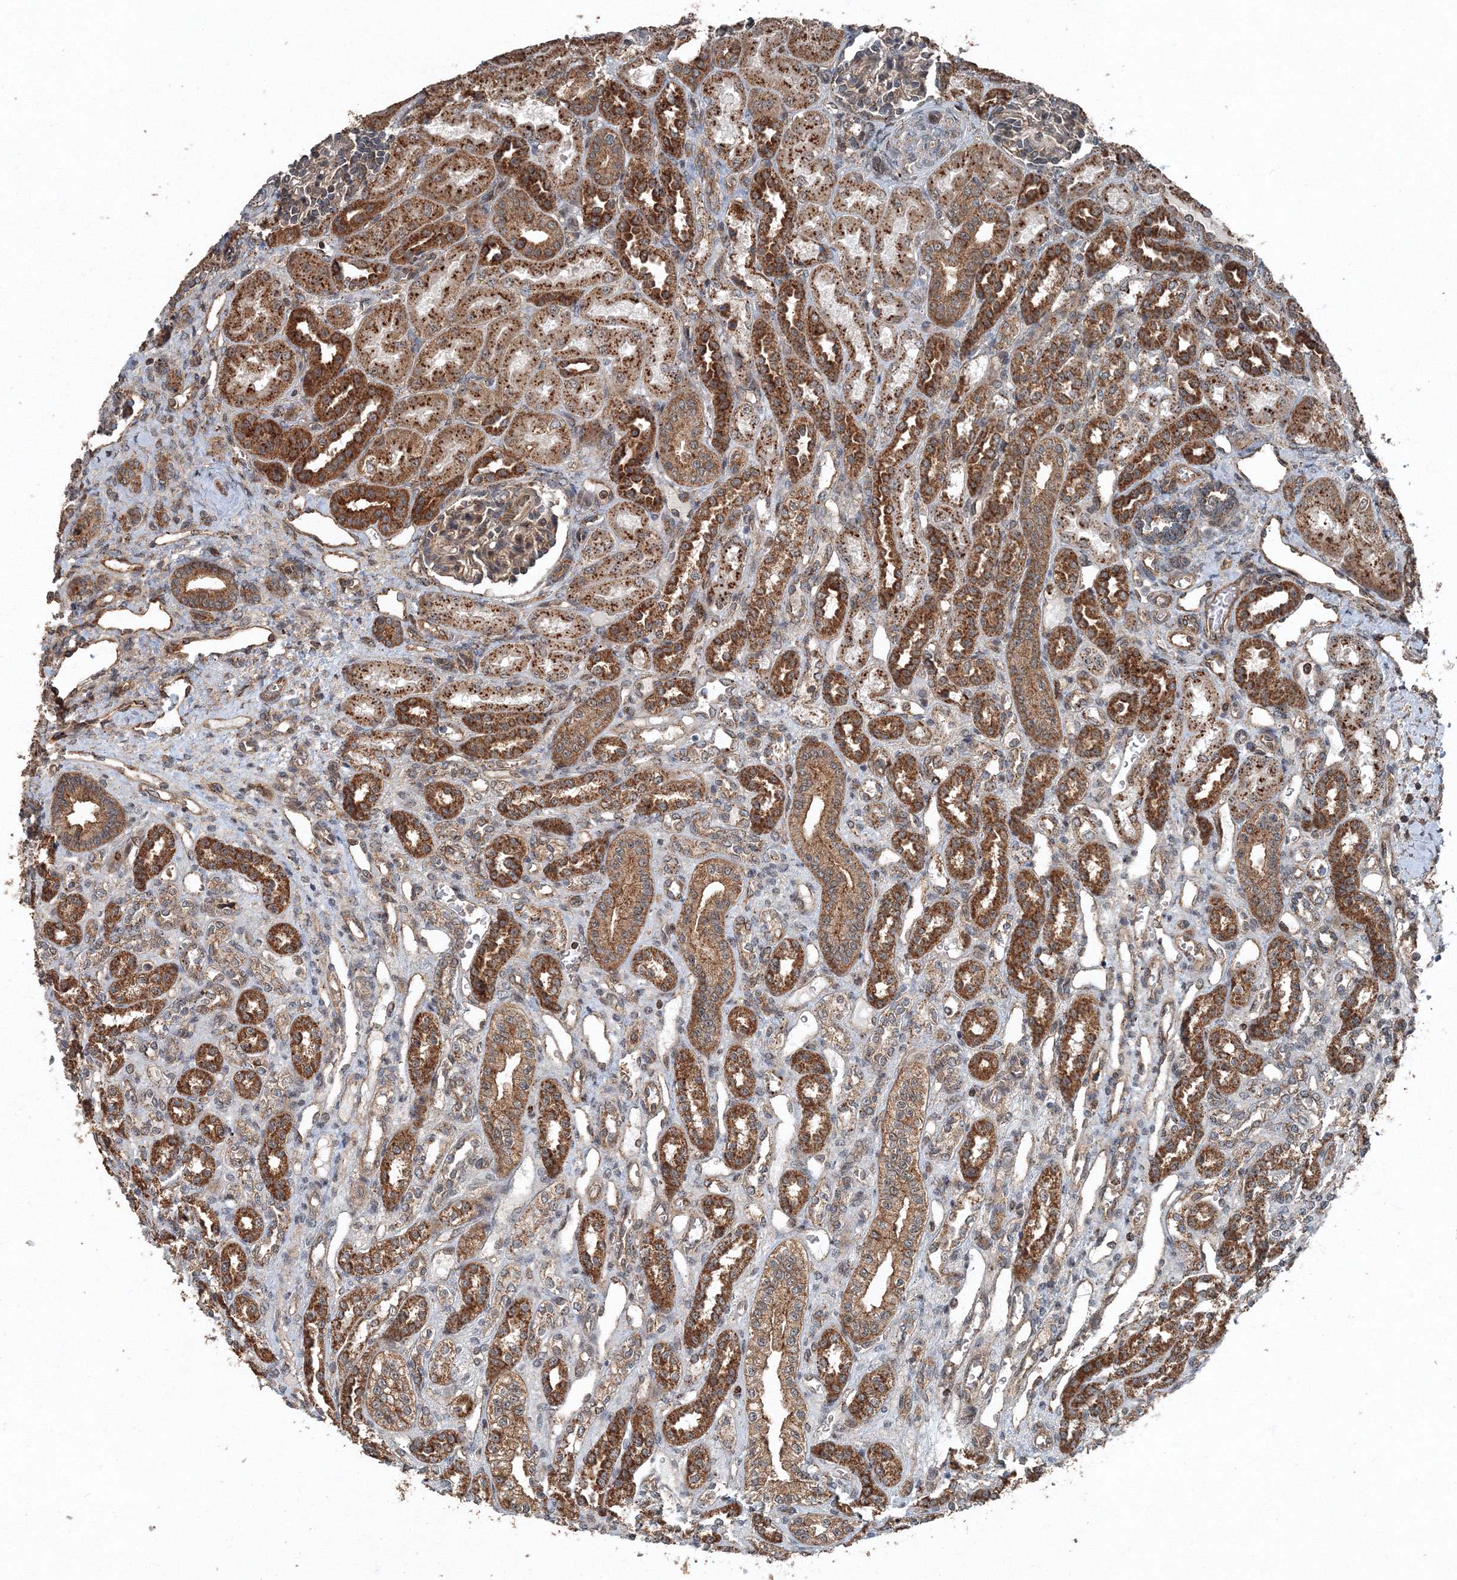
{"staining": {"intensity": "moderate", "quantity": ">75%", "location": "cytoplasmic/membranous"}, "tissue": "kidney", "cell_type": "Cells in glomeruli", "image_type": "normal", "snomed": [{"axis": "morphology", "description": "Normal tissue, NOS"}, {"axis": "morphology", "description": "Neoplasm, malignant, NOS"}, {"axis": "topography", "description": "Kidney"}], "caption": "The immunohistochemical stain shows moderate cytoplasmic/membranous positivity in cells in glomeruli of normal kidney.", "gene": "AASDH", "patient": {"sex": "female", "age": 1}}